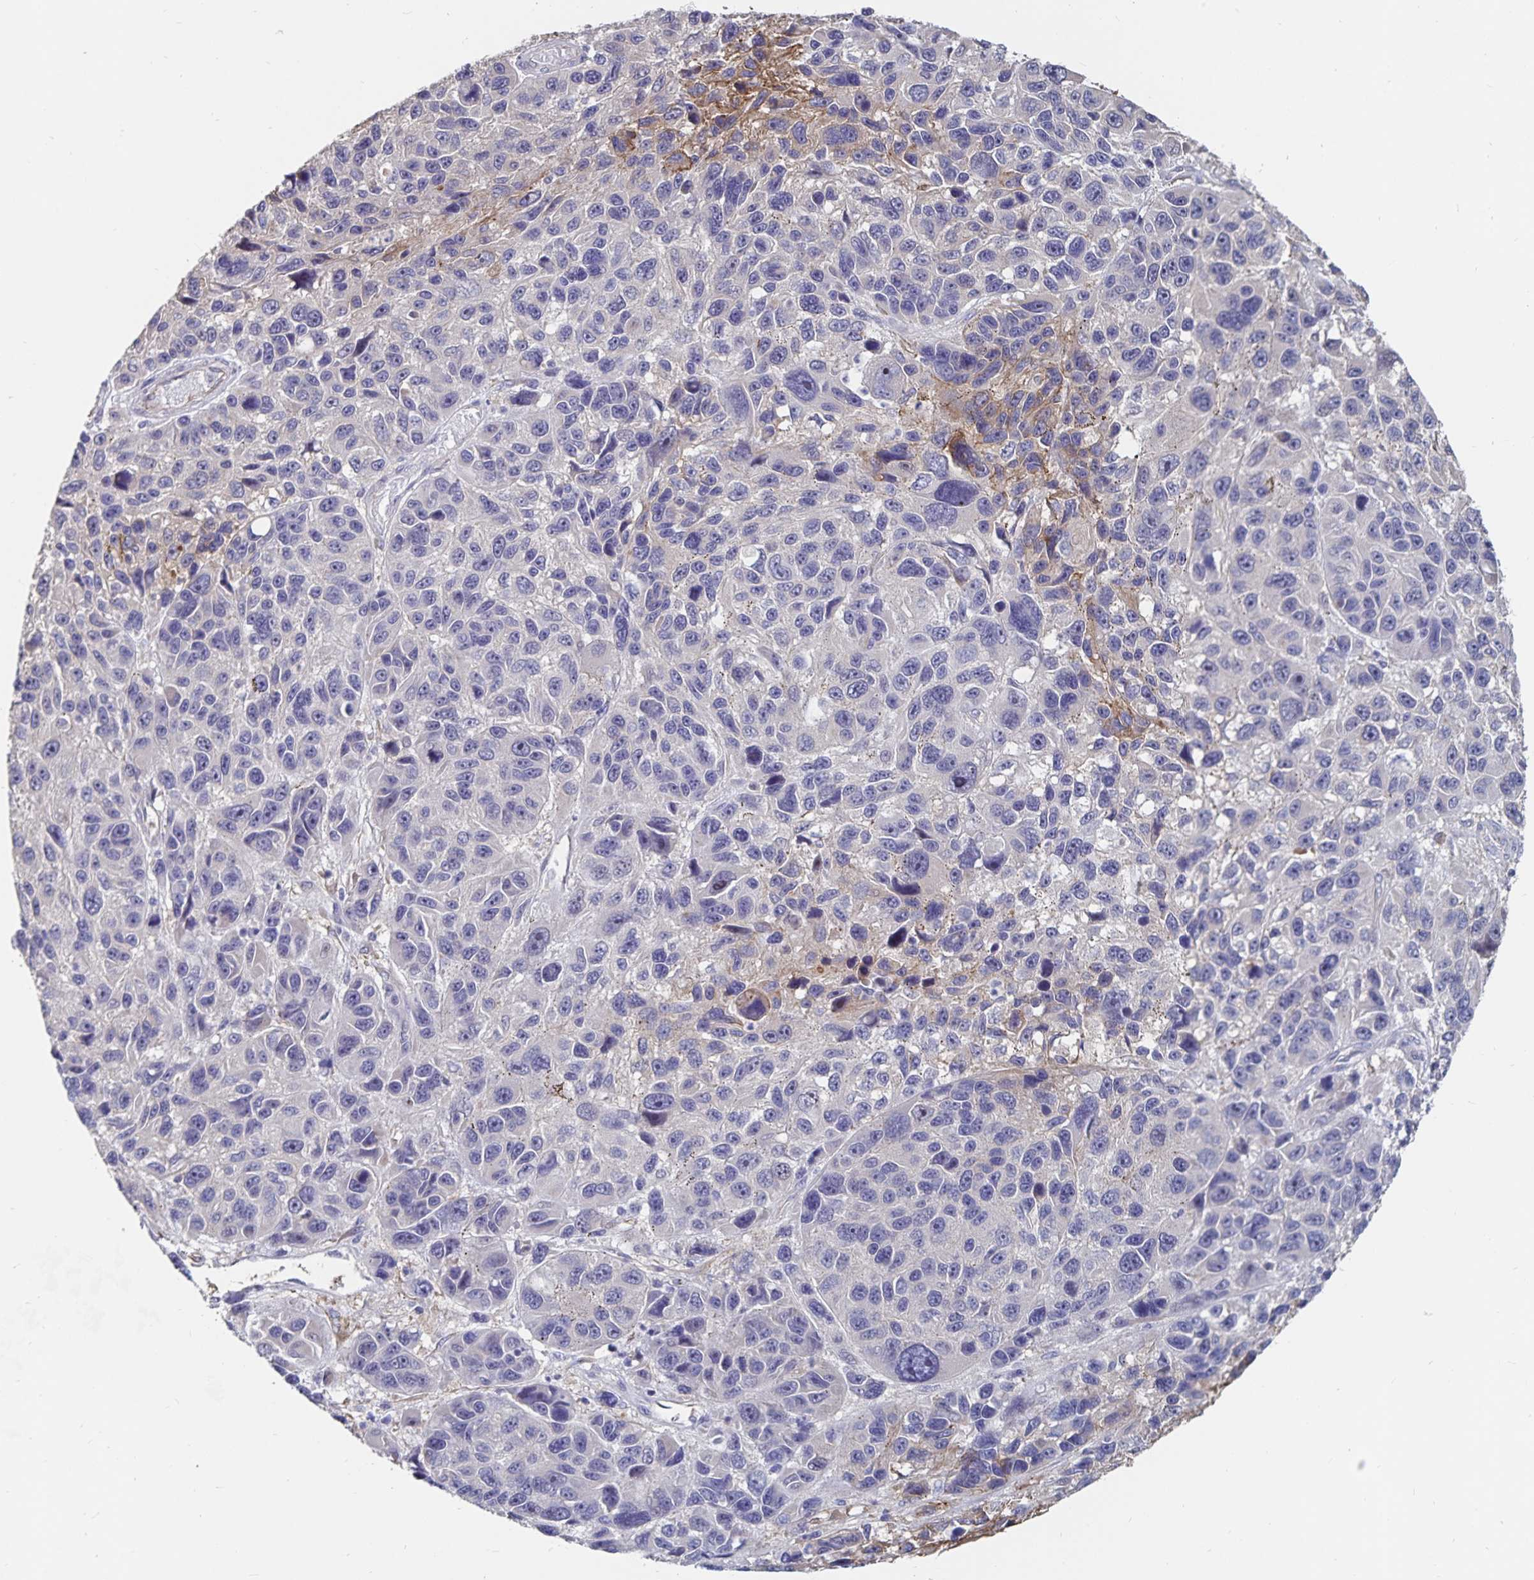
{"staining": {"intensity": "weak", "quantity": "<25%", "location": "cytoplasmic/membranous"}, "tissue": "melanoma", "cell_type": "Tumor cells", "image_type": "cancer", "snomed": [{"axis": "morphology", "description": "Malignant melanoma, NOS"}, {"axis": "topography", "description": "Skin"}], "caption": "Immunohistochemistry histopathology image of human malignant melanoma stained for a protein (brown), which shows no expression in tumor cells.", "gene": "SSTR1", "patient": {"sex": "male", "age": 53}}